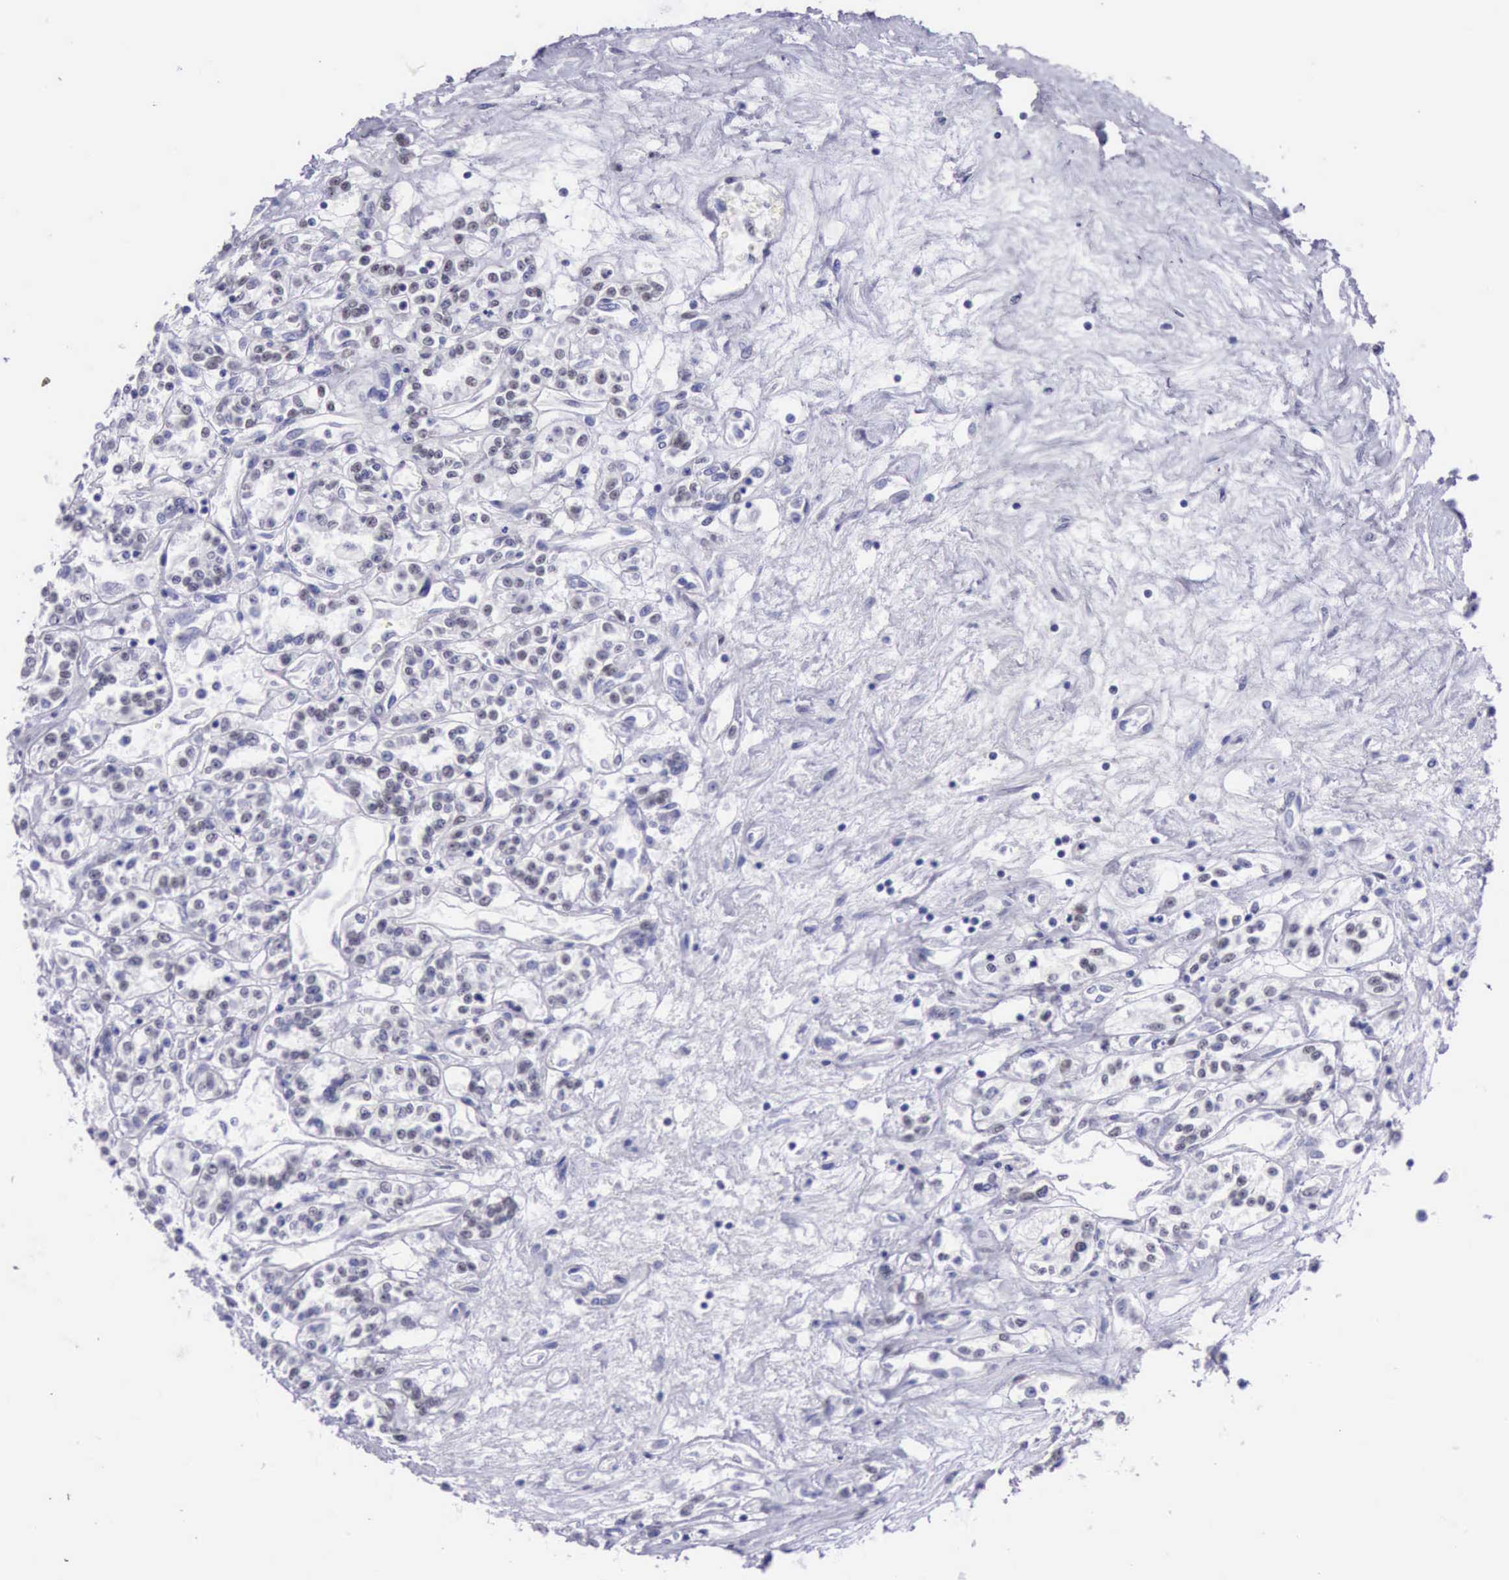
{"staining": {"intensity": "weak", "quantity": "25%-75%", "location": "nuclear"}, "tissue": "renal cancer", "cell_type": "Tumor cells", "image_type": "cancer", "snomed": [{"axis": "morphology", "description": "Adenocarcinoma, NOS"}, {"axis": "topography", "description": "Kidney"}], "caption": "There is low levels of weak nuclear staining in tumor cells of adenocarcinoma (renal), as demonstrated by immunohistochemical staining (brown color).", "gene": "EP300", "patient": {"sex": "female", "age": 76}}